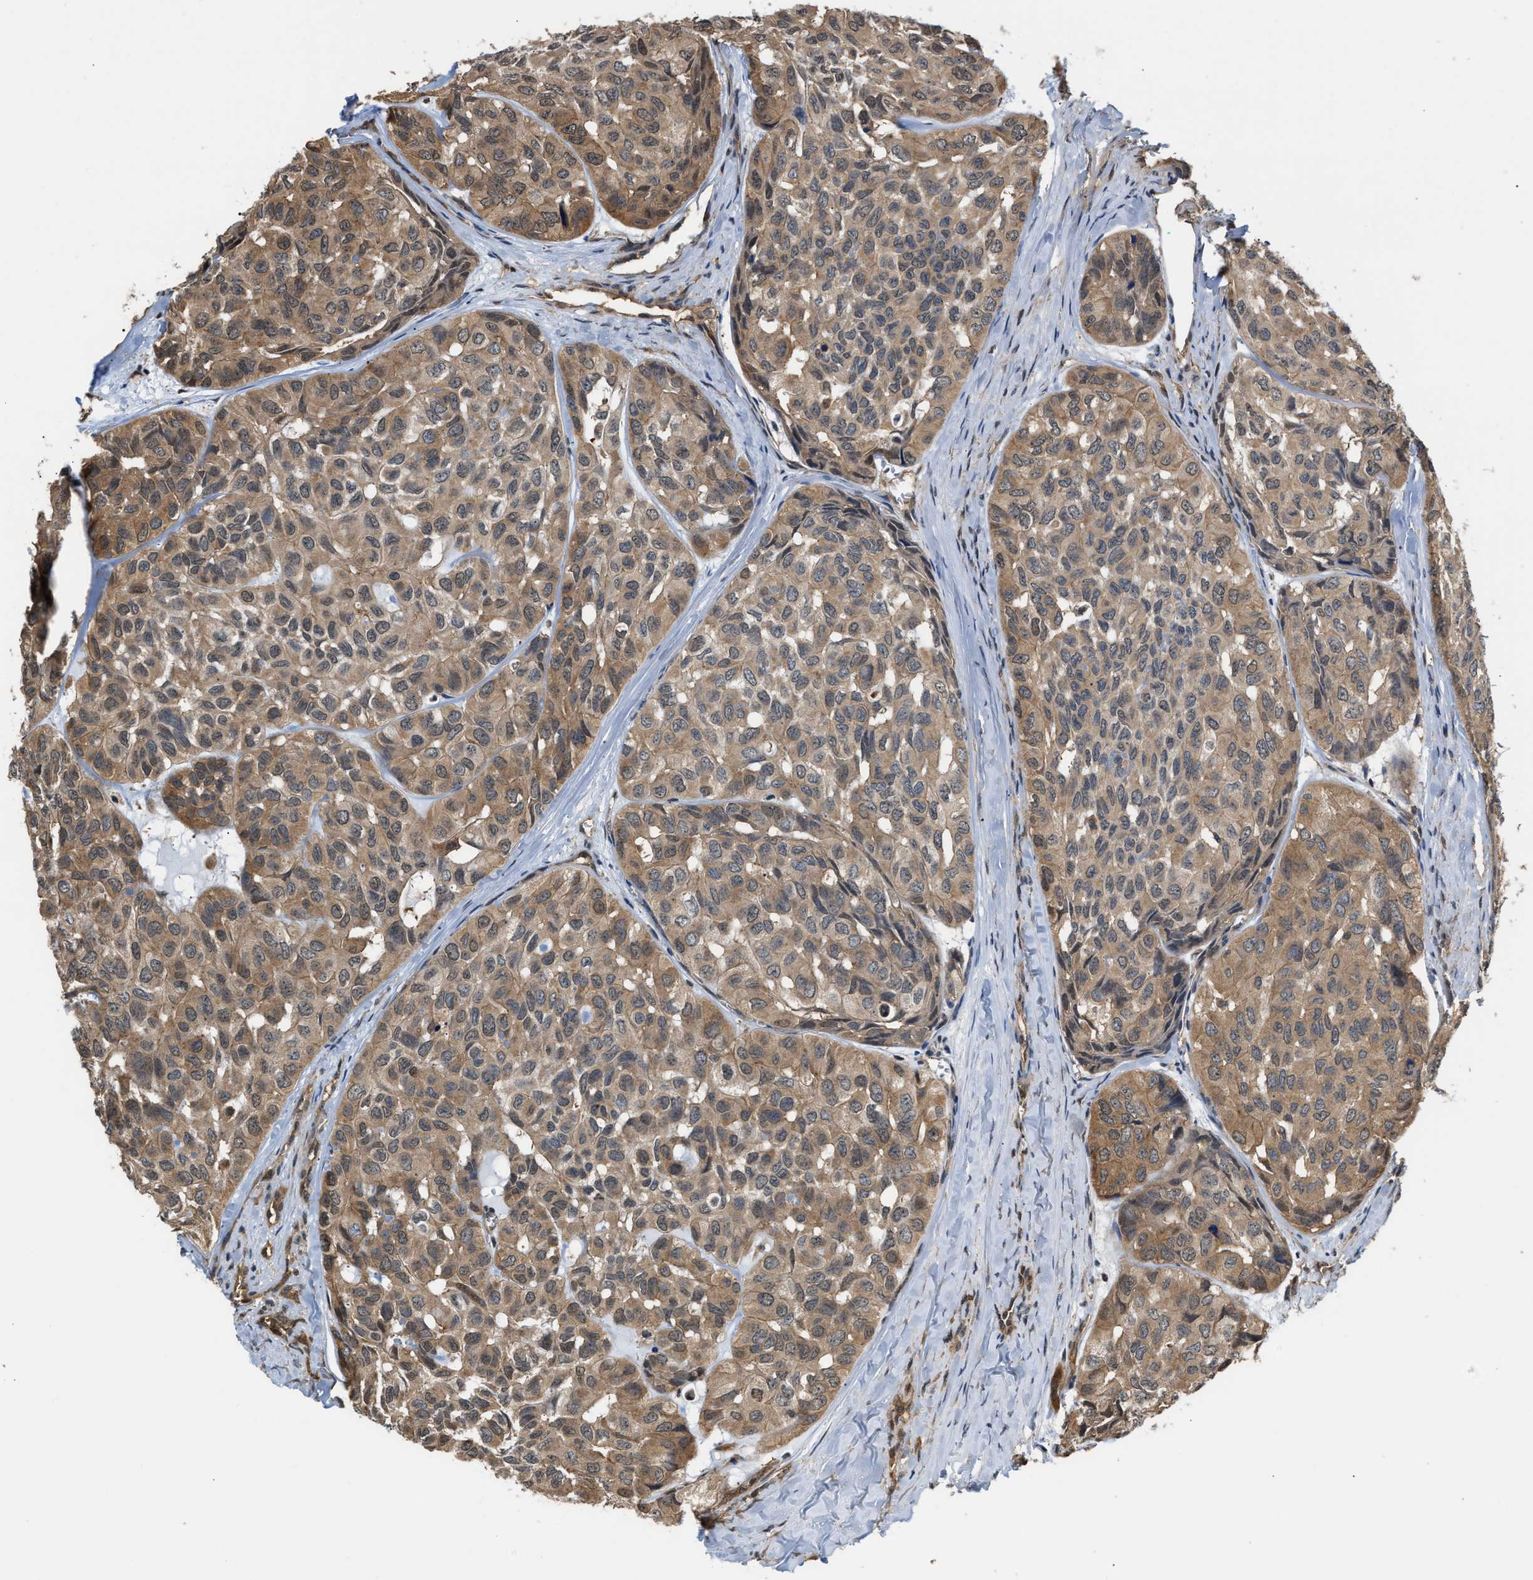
{"staining": {"intensity": "moderate", "quantity": ">75%", "location": "cytoplasmic/membranous"}, "tissue": "head and neck cancer", "cell_type": "Tumor cells", "image_type": "cancer", "snomed": [{"axis": "morphology", "description": "Adenocarcinoma, NOS"}, {"axis": "topography", "description": "Salivary gland, NOS"}, {"axis": "topography", "description": "Head-Neck"}], "caption": "Head and neck cancer (adenocarcinoma) stained for a protein exhibits moderate cytoplasmic/membranous positivity in tumor cells. Using DAB (brown) and hematoxylin (blue) stains, captured at high magnification using brightfield microscopy.", "gene": "SCAI", "patient": {"sex": "female", "age": 76}}